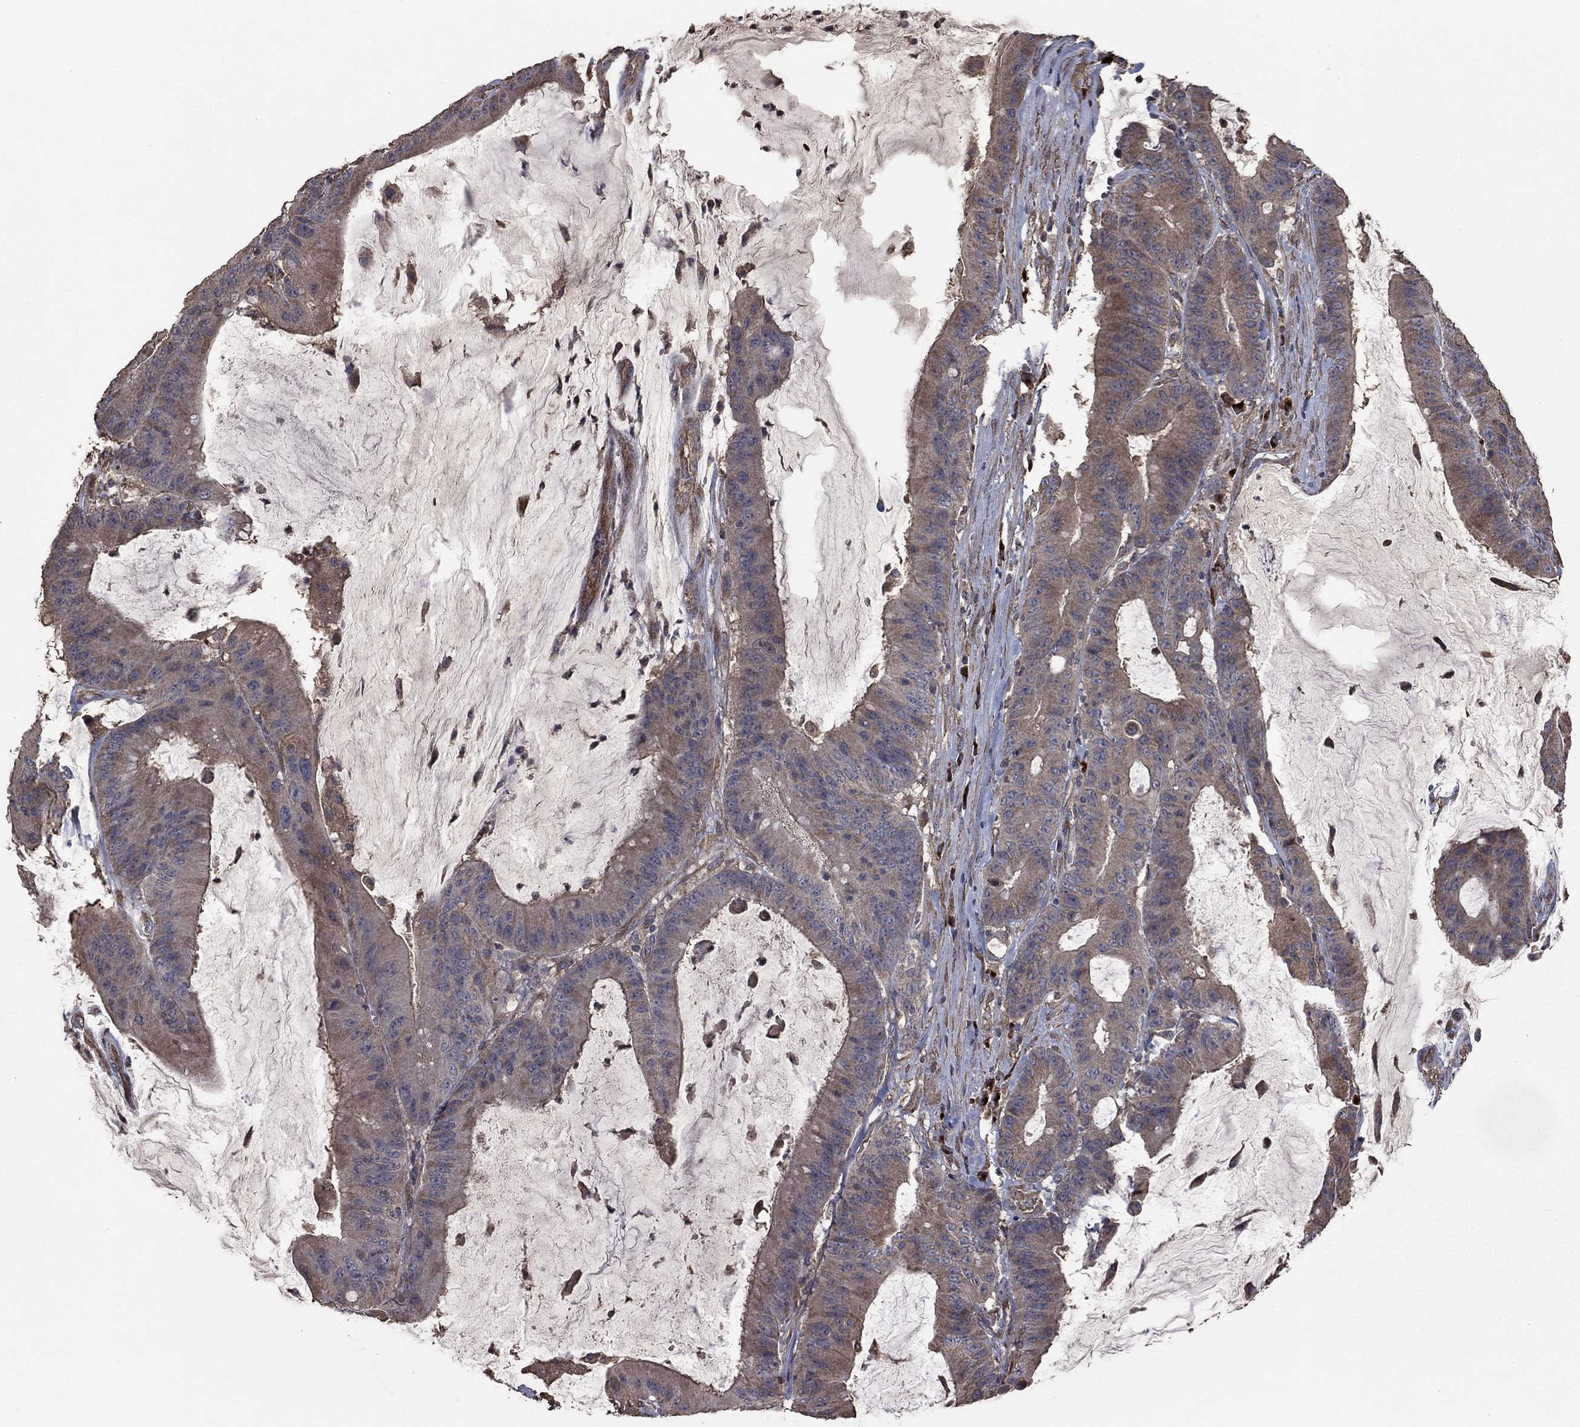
{"staining": {"intensity": "weak", "quantity": ">75%", "location": "cytoplasmic/membranous"}, "tissue": "colorectal cancer", "cell_type": "Tumor cells", "image_type": "cancer", "snomed": [{"axis": "morphology", "description": "Adenocarcinoma, NOS"}, {"axis": "topography", "description": "Colon"}], "caption": "Brown immunohistochemical staining in colorectal cancer (adenocarcinoma) demonstrates weak cytoplasmic/membranous positivity in approximately >75% of tumor cells.", "gene": "FLT4", "patient": {"sex": "female", "age": 69}}